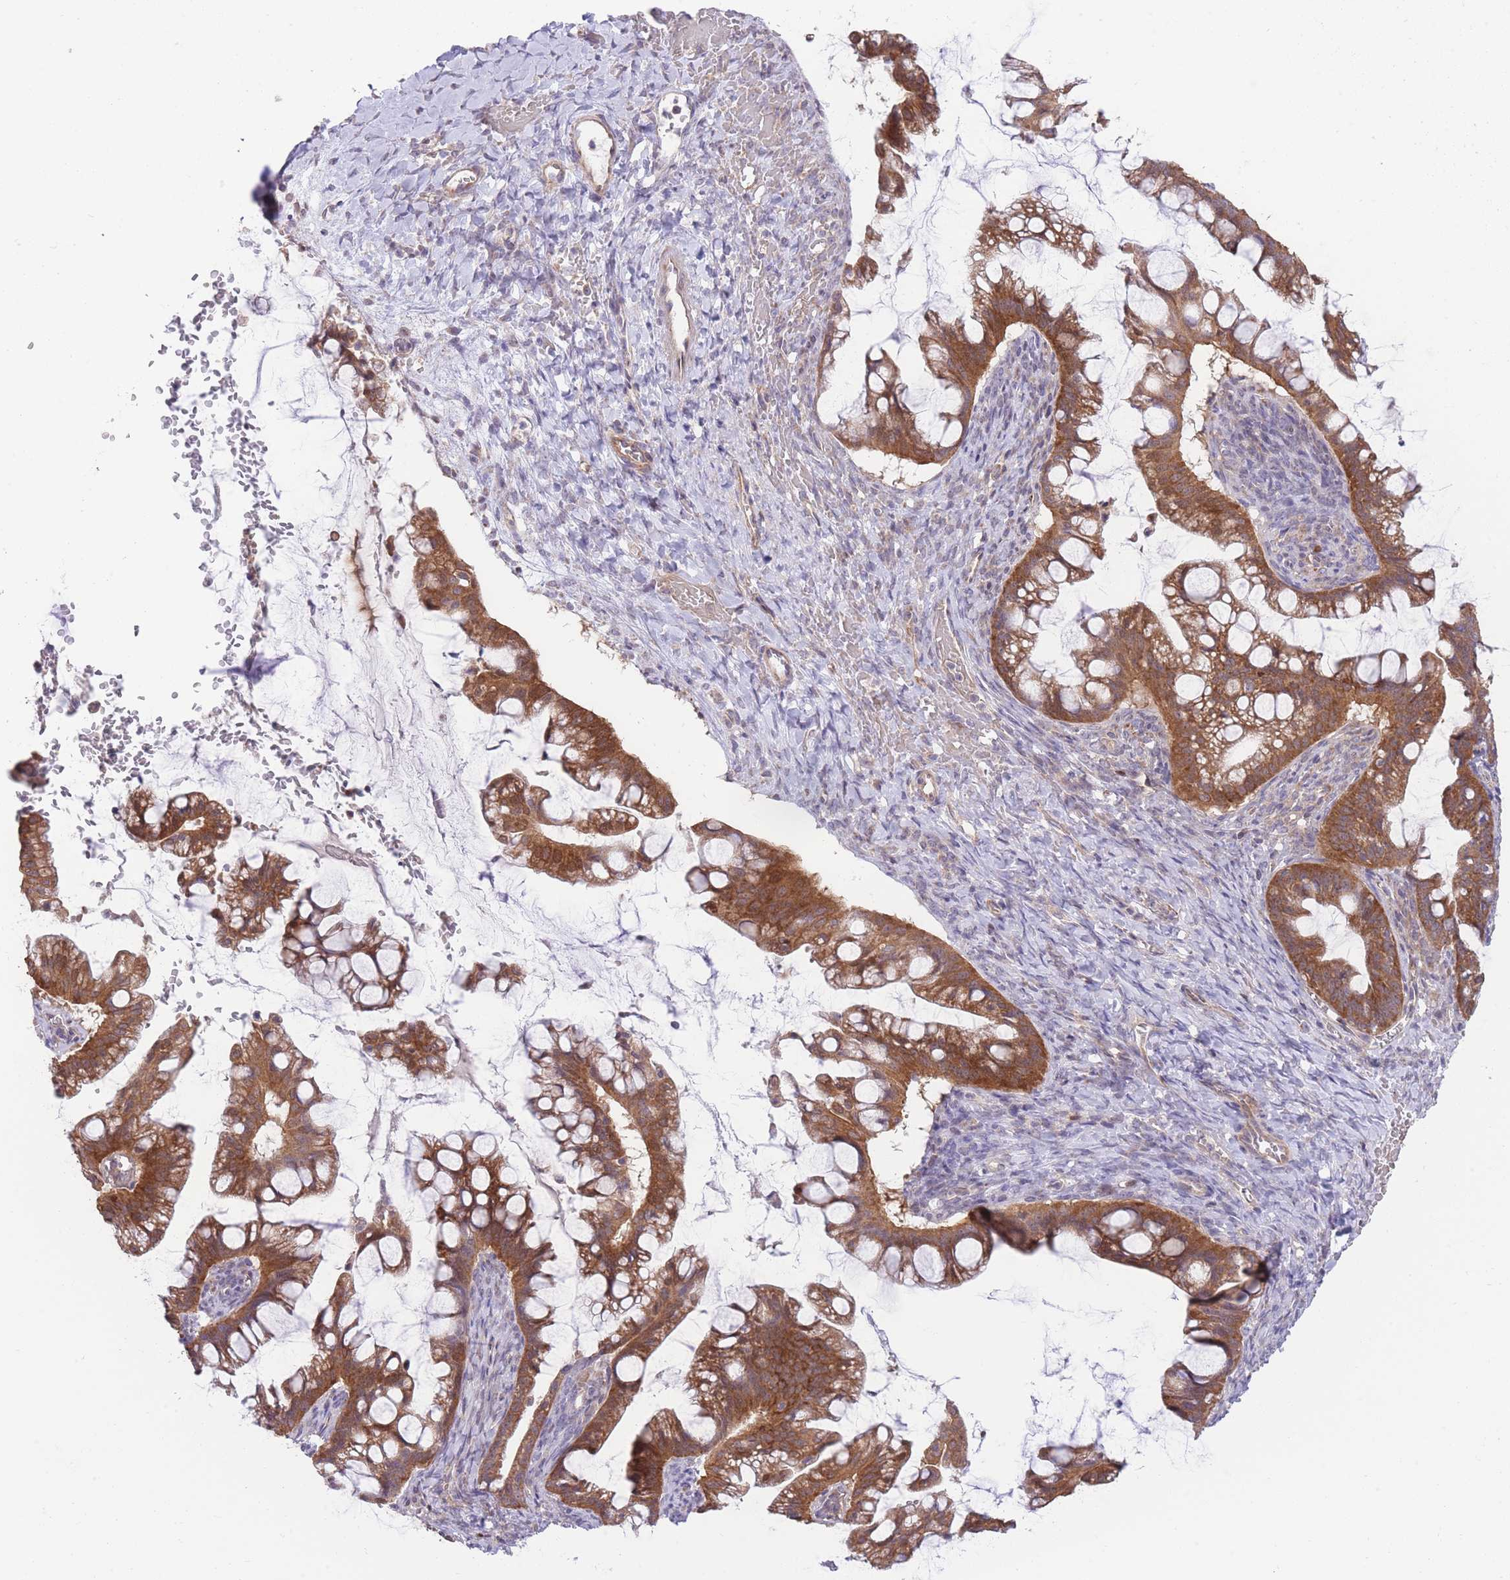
{"staining": {"intensity": "moderate", "quantity": ">75%", "location": "cytoplasmic/membranous"}, "tissue": "ovarian cancer", "cell_type": "Tumor cells", "image_type": "cancer", "snomed": [{"axis": "morphology", "description": "Cystadenocarcinoma, mucinous, NOS"}, {"axis": "topography", "description": "Ovary"}], "caption": "Human ovarian cancer stained with a protein marker reveals moderate staining in tumor cells.", "gene": "BOLA2B", "patient": {"sex": "female", "age": 73}}